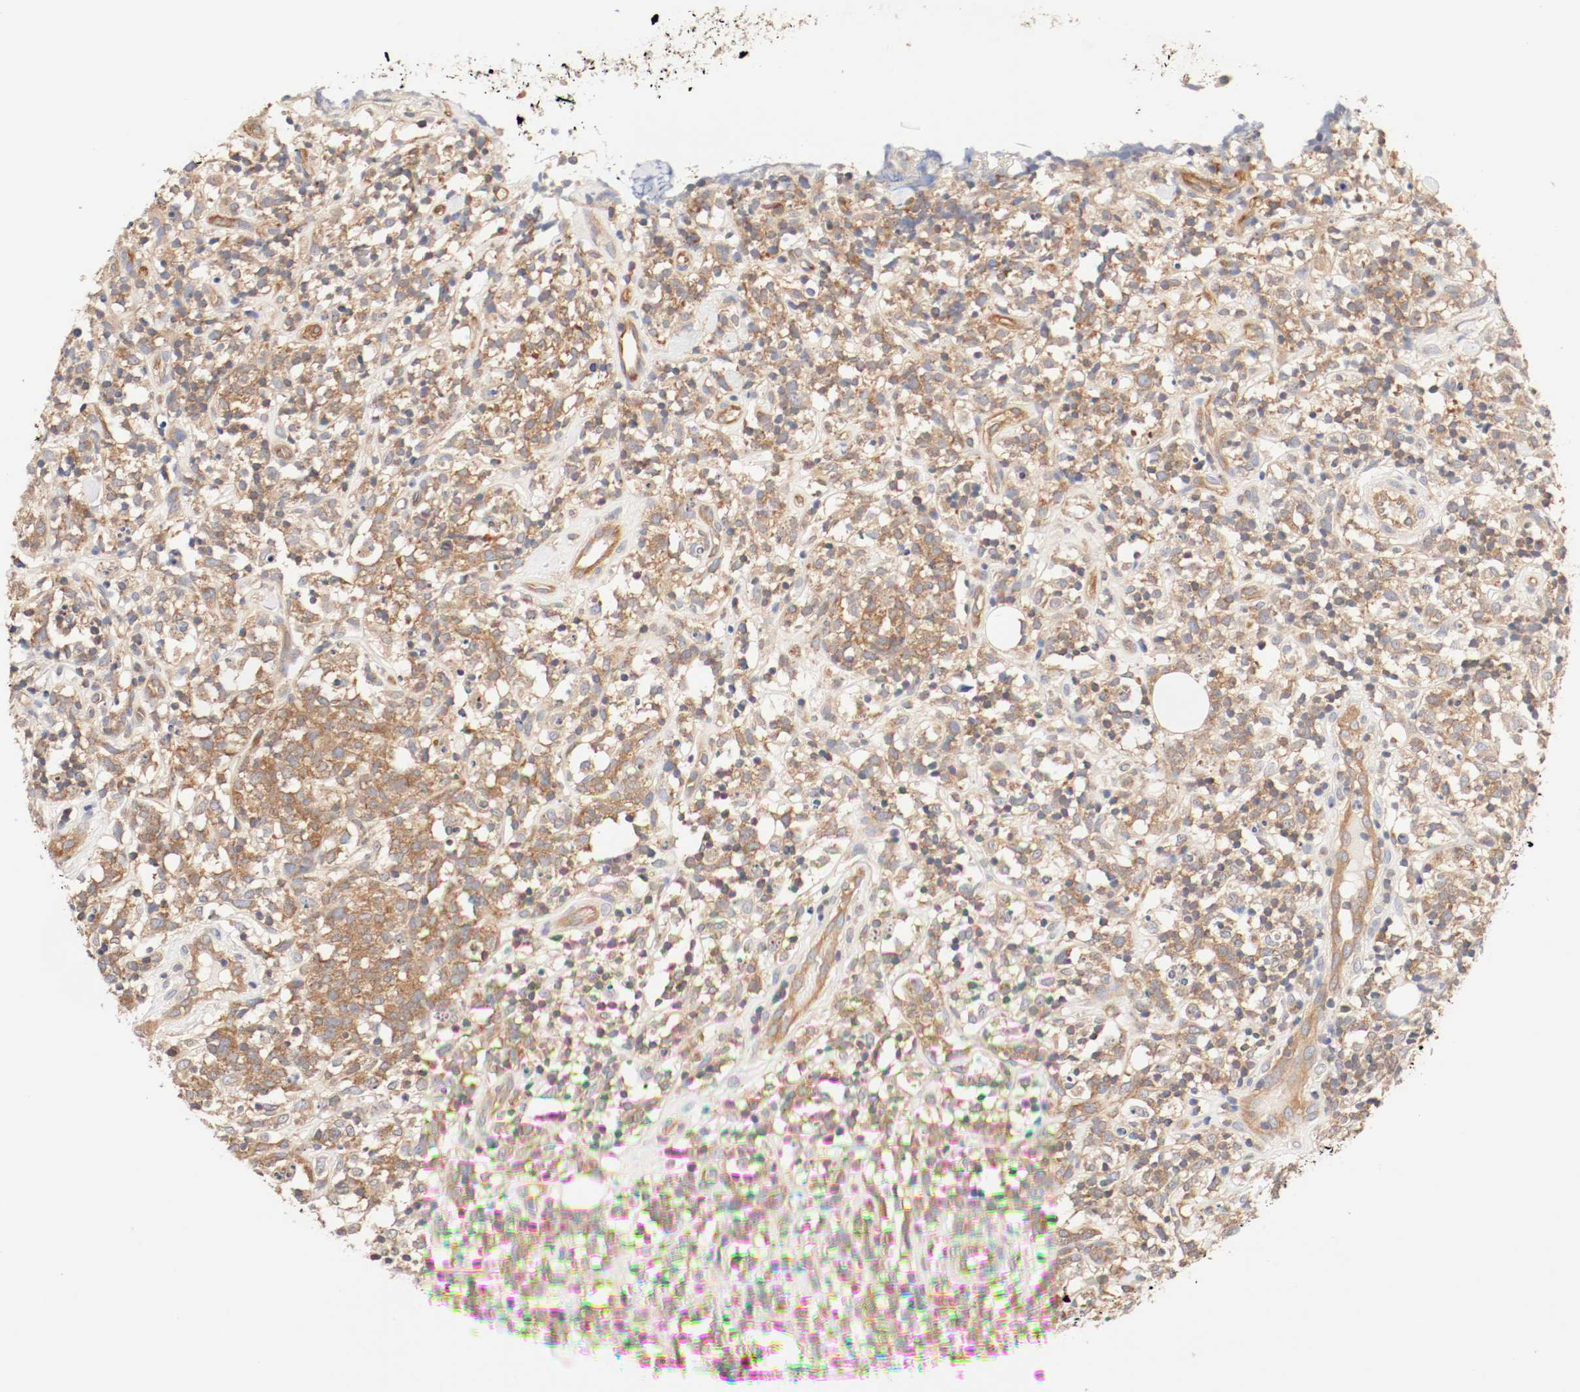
{"staining": {"intensity": "moderate", "quantity": ">75%", "location": "cytoplasmic/membranous"}, "tissue": "lymphoma", "cell_type": "Tumor cells", "image_type": "cancer", "snomed": [{"axis": "morphology", "description": "Malignant lymphoma, non-Hodgkin's type, High grade"}, {"axis": "topography", "description": "Lymph node"}], "caption": "Protein expression analysis of lymphoma demonstrates moderate cytoplasmic/membranous positivity in about >75% of tumor cells.", "gene": "GIT1", "patient": {"sex": "female", "age": 73}}